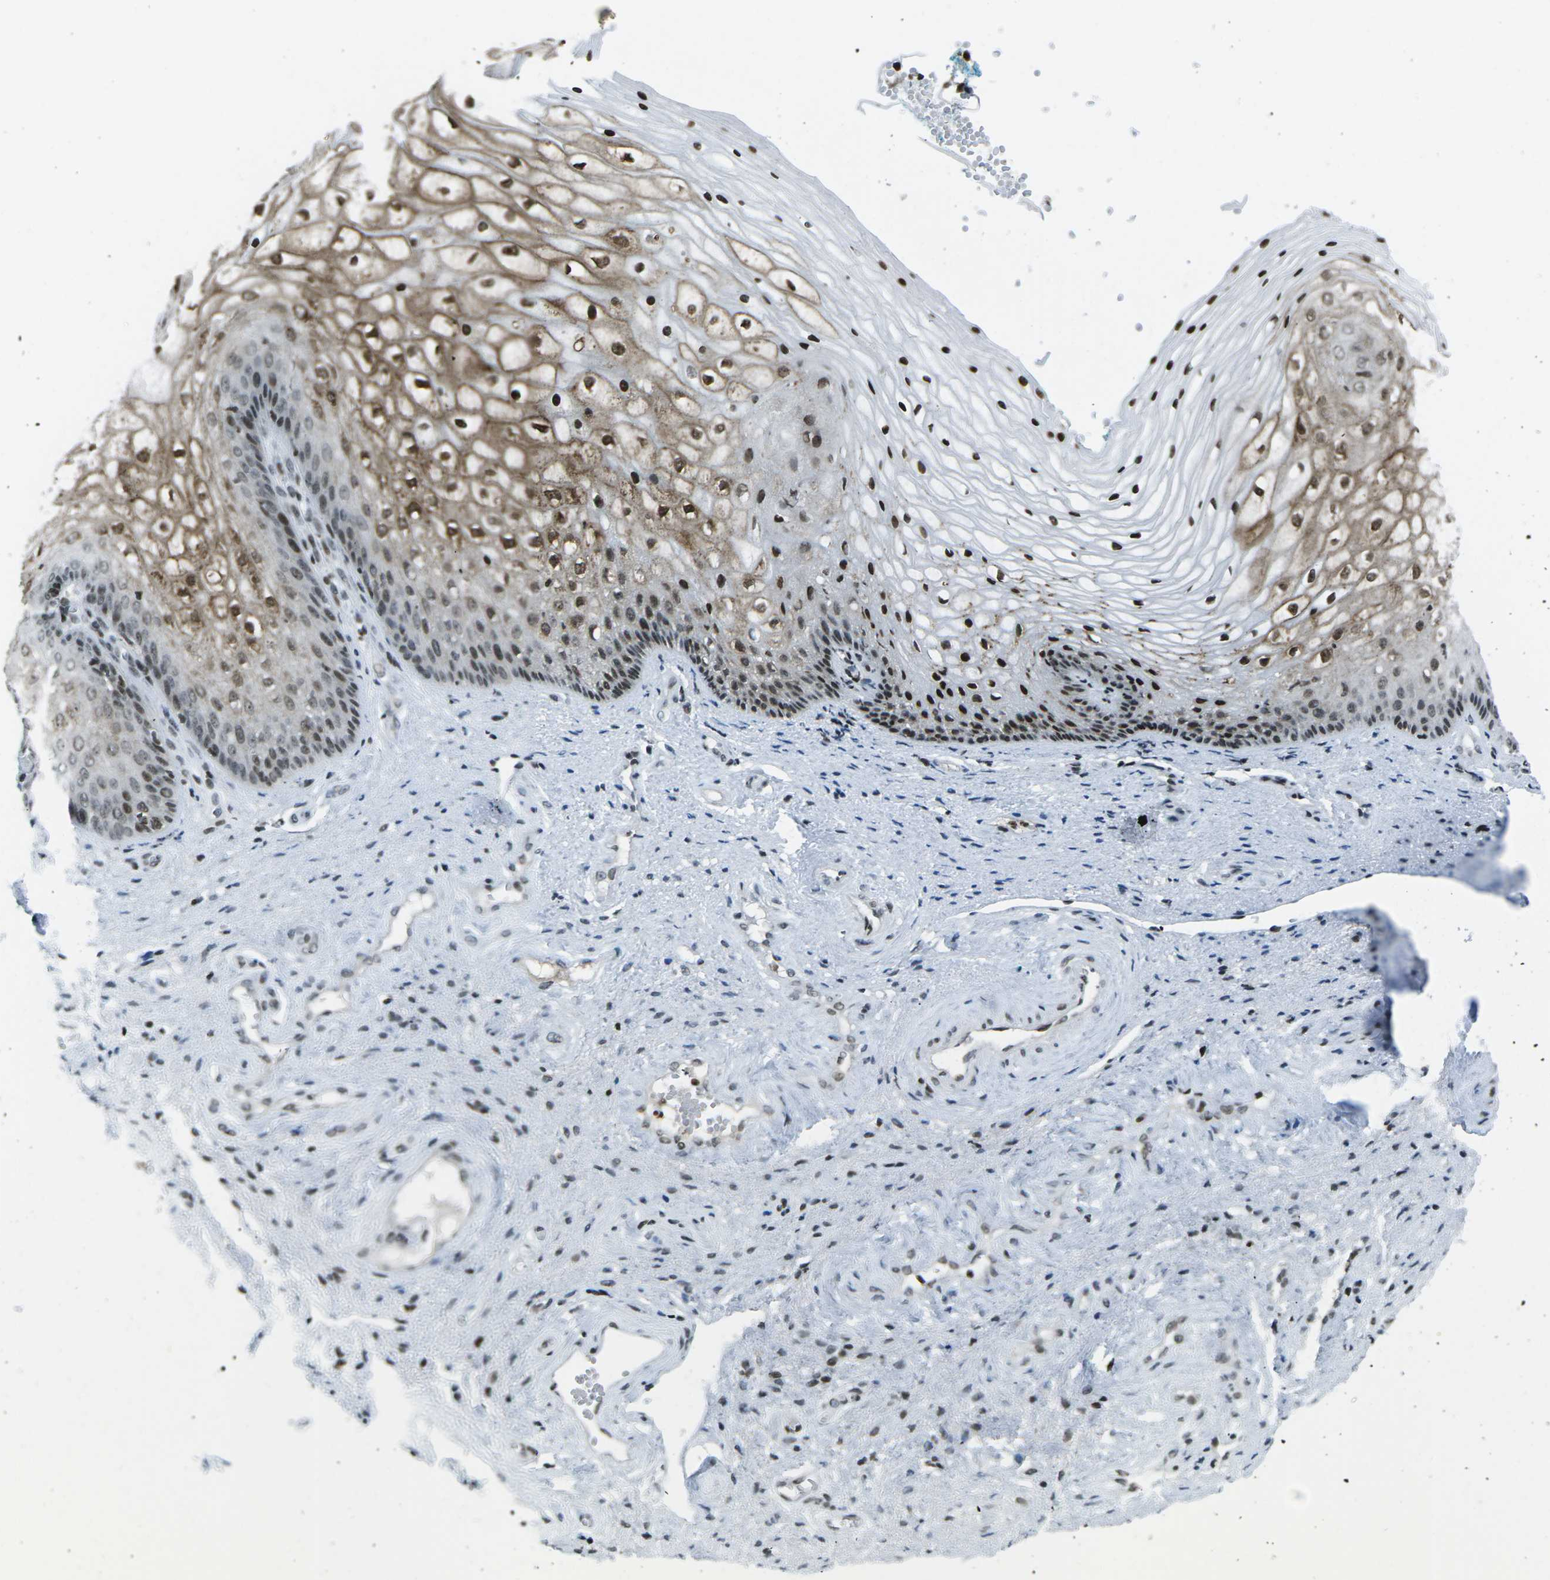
{"staining": {"intensity": "strong", "quantity": ">75%", "location": "cytoplasmic/membranous,nuclear"}, "tissue": "vagina", "cell_type": "Squamous epithelial cells", "image_type": "normal", "snomed": [{"axis": "morphology", "description": "Normal tissue, NOS"}, {"axis": "topography", "description": "Vagina"}], "caption": "Immunohistochemistry staining of benign vagina, which shows high levels of strong cytoplasmic/membranous,nuclear positivity in about >75% of squamous epithelial cells indicating strong cytoplasmic/membranous,nuclear protein expression. The staining was performed using DAB (3,3'-diaminobenzidine) (brown) for protein detection and nuclei were counterstained in hematoxylin (blue).", "gene": "EME1", "patient": {"sex": "female", "age": 34}}